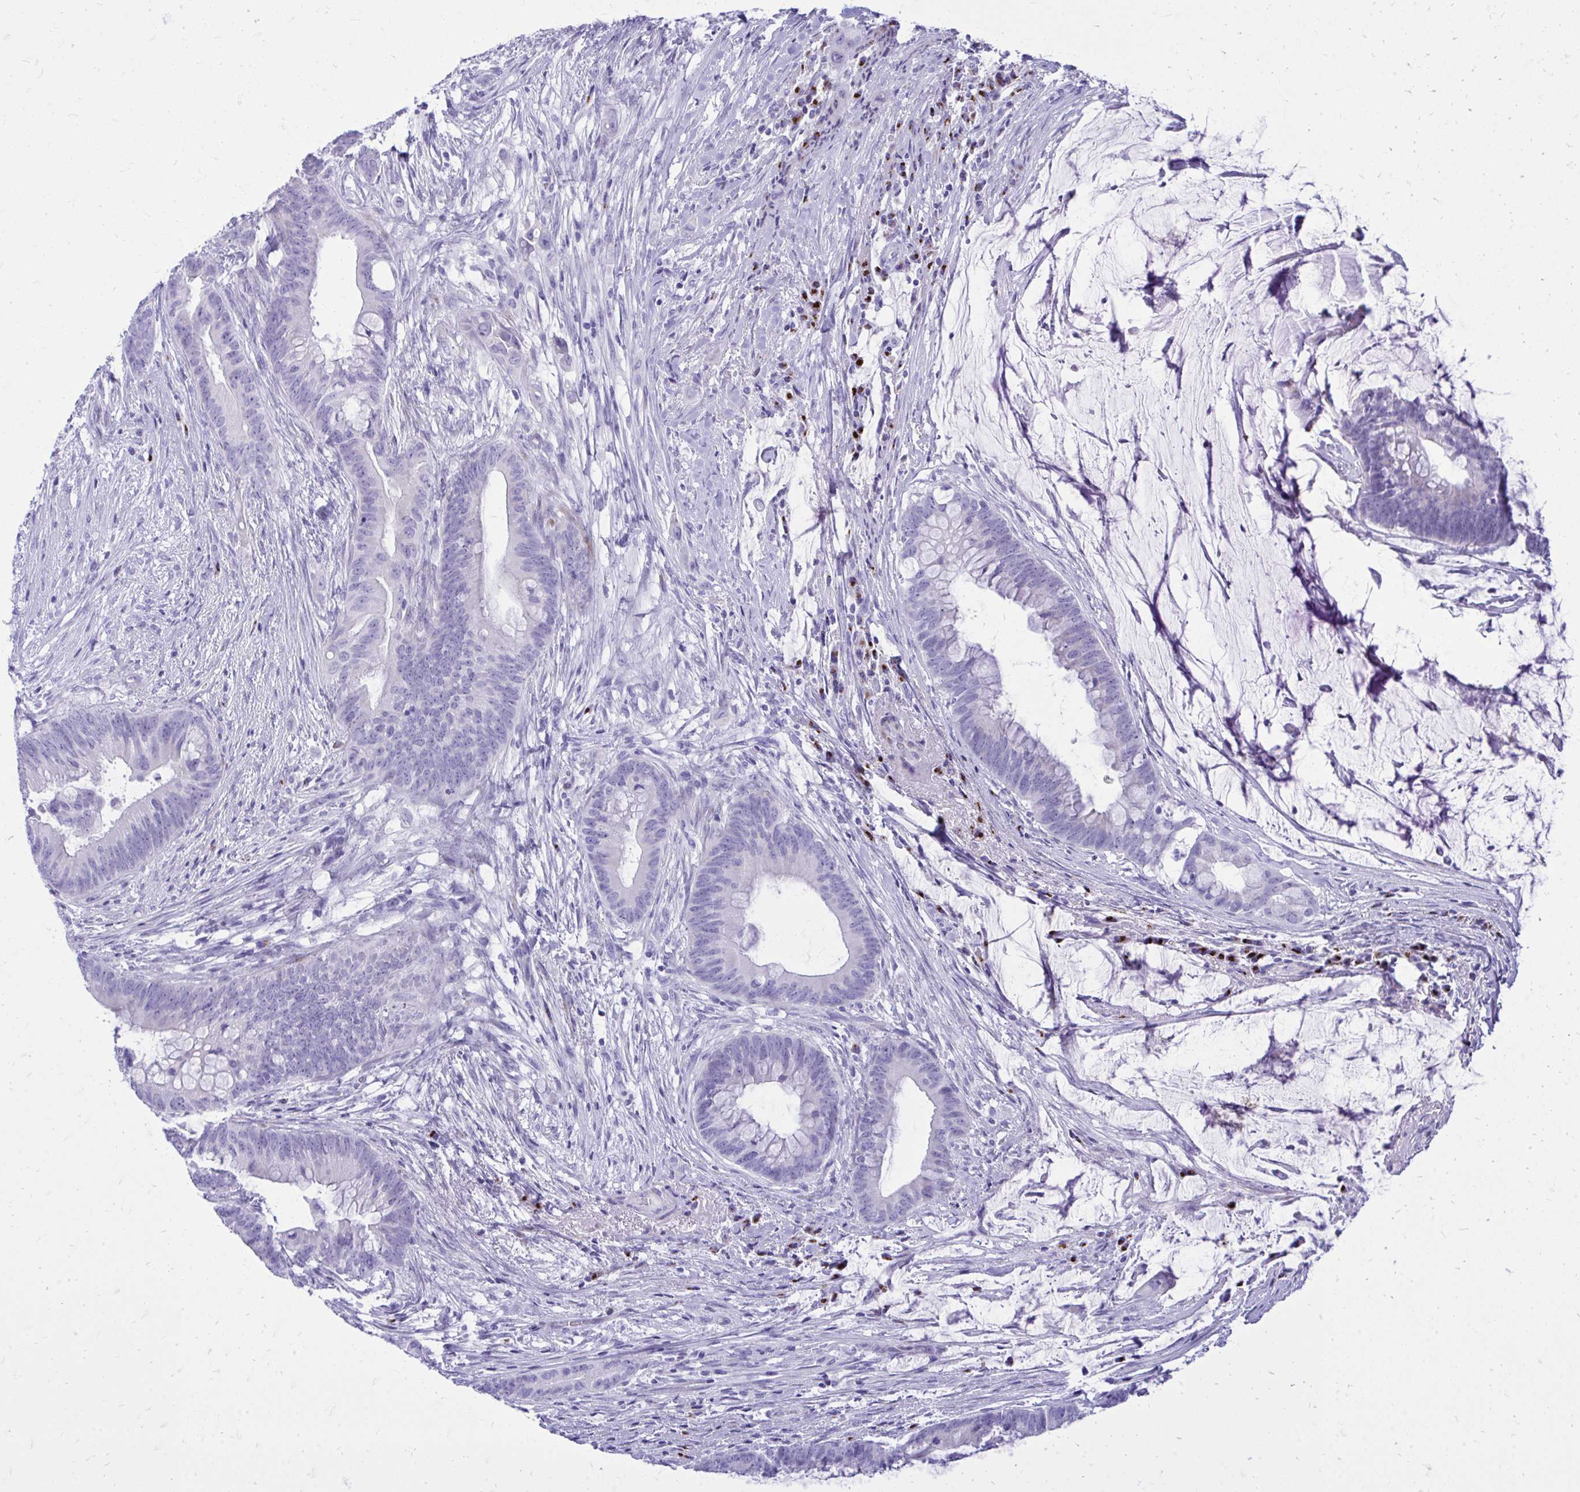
{"staining": {"intensity": "negative", "quantity": "none", "location": "none"}, "tissue": "colorectal cancer", "cell_type": "Tumor cells", "image_type": "cancer", "snomed": [{"axis": "morphology", "description": "Adenocarcinoma, NOS"}, {"axis": "topography", "description": "Colon"}], "caption": "IHC photomicrograph of human colorectal cancer stained for a protein (brown), which shows no expression in tumor cells. (DAB immunohistochemistry (IHC) visualized using brightfield microscopy, high magnification).", "gene": "ANKDD1B", "patient": {"sex": "male", "age": 62}}